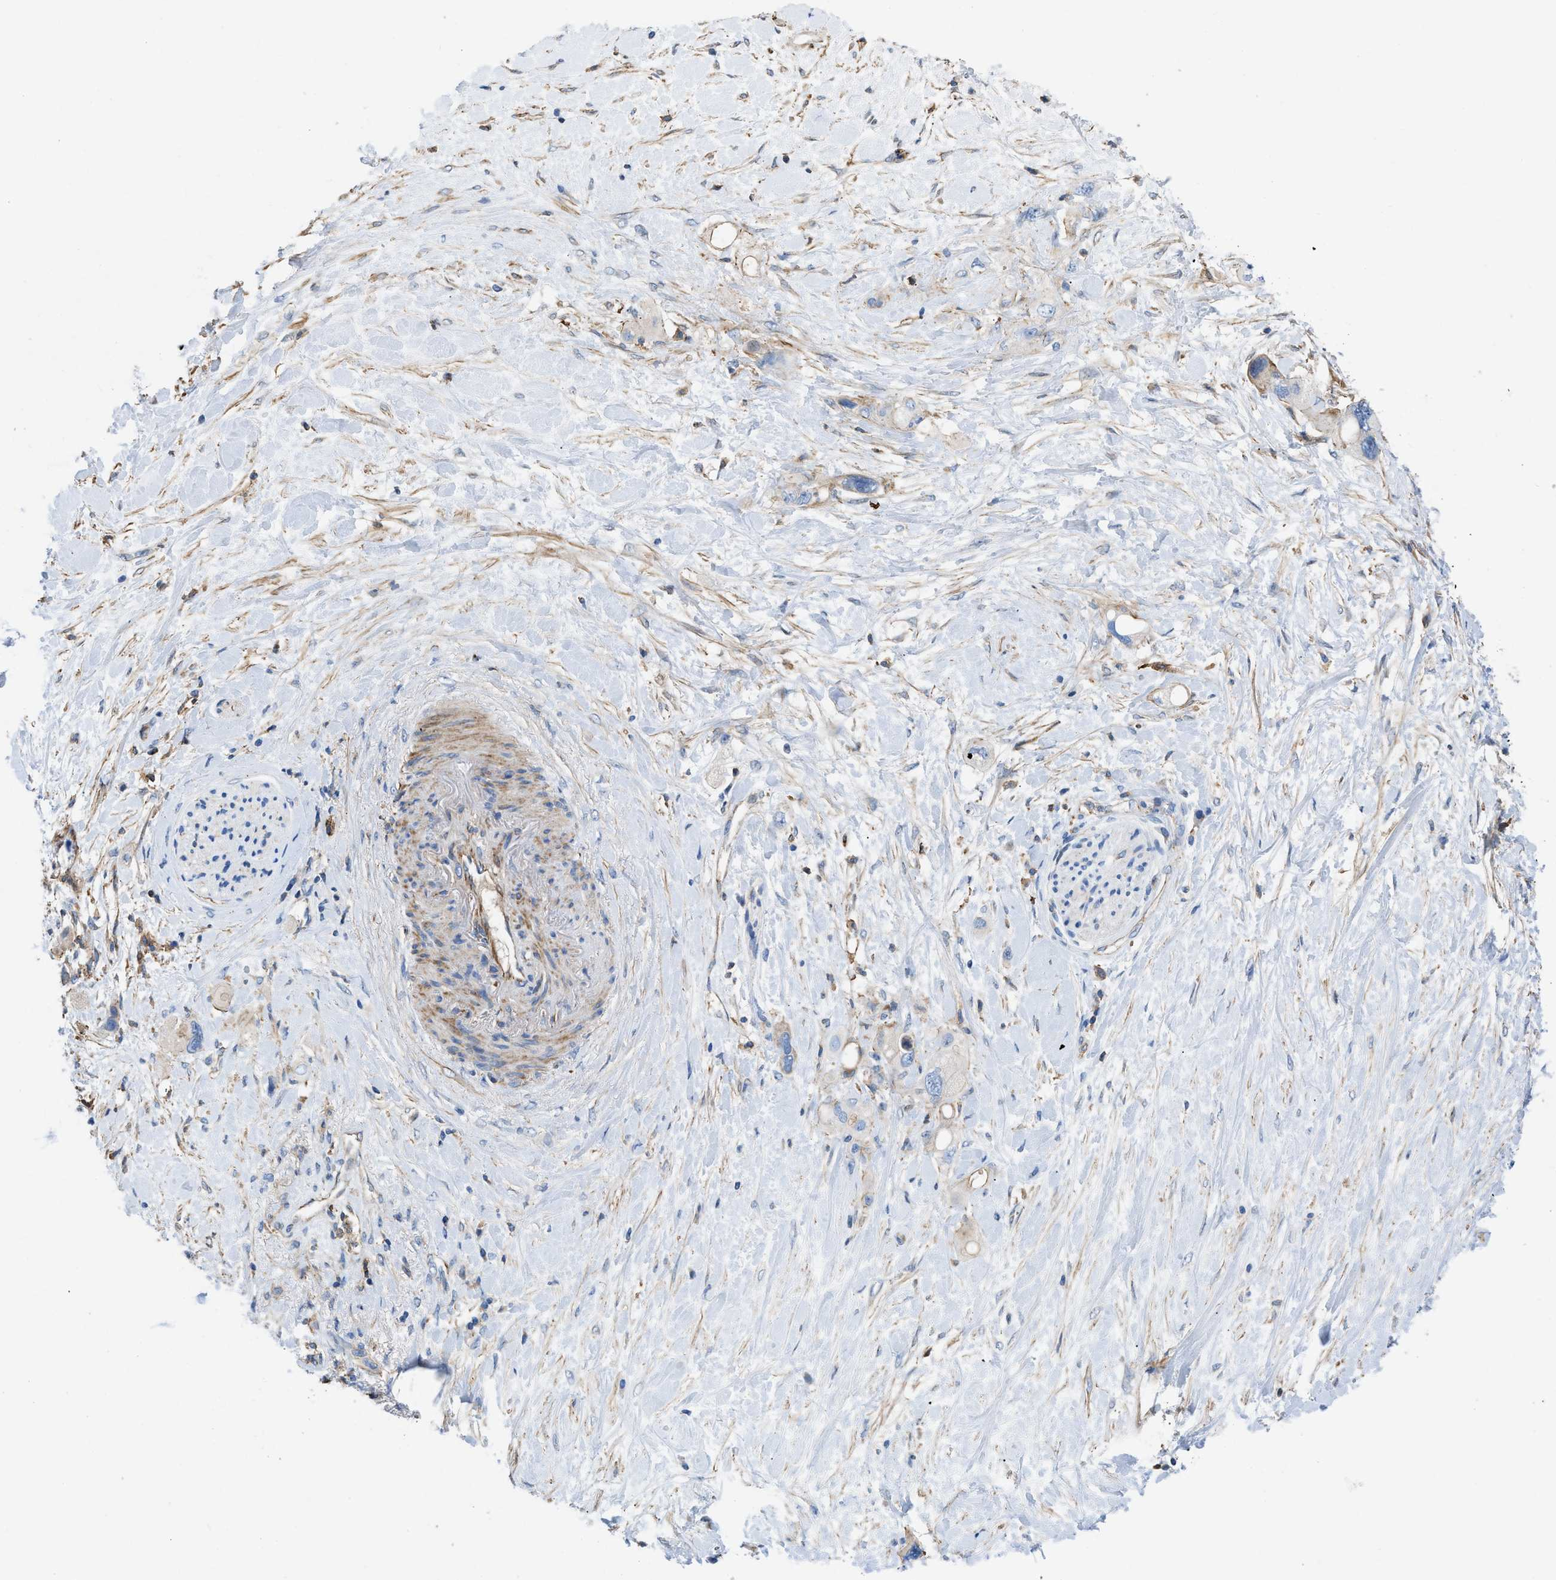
{"staining": {"intensity": "negative", "quantity": "none", "location": "none"}, "tissue": "pancreatic cancer", "cell_type": "Tumor cells", "image_type": "cancer", "snomed": [{"axis": "morphology", "description": "Adenocarcinoma, NOS"}, {"axis": "topography", "description": "Pancreas"}], "caption": "This is an immunohistochemistry (IHC) micrograph of human pancreatic cancer. There is no expression in tumor cells.", "gene": "ATP6V0D1", "patient": {"sex": "female", "age": 56}}